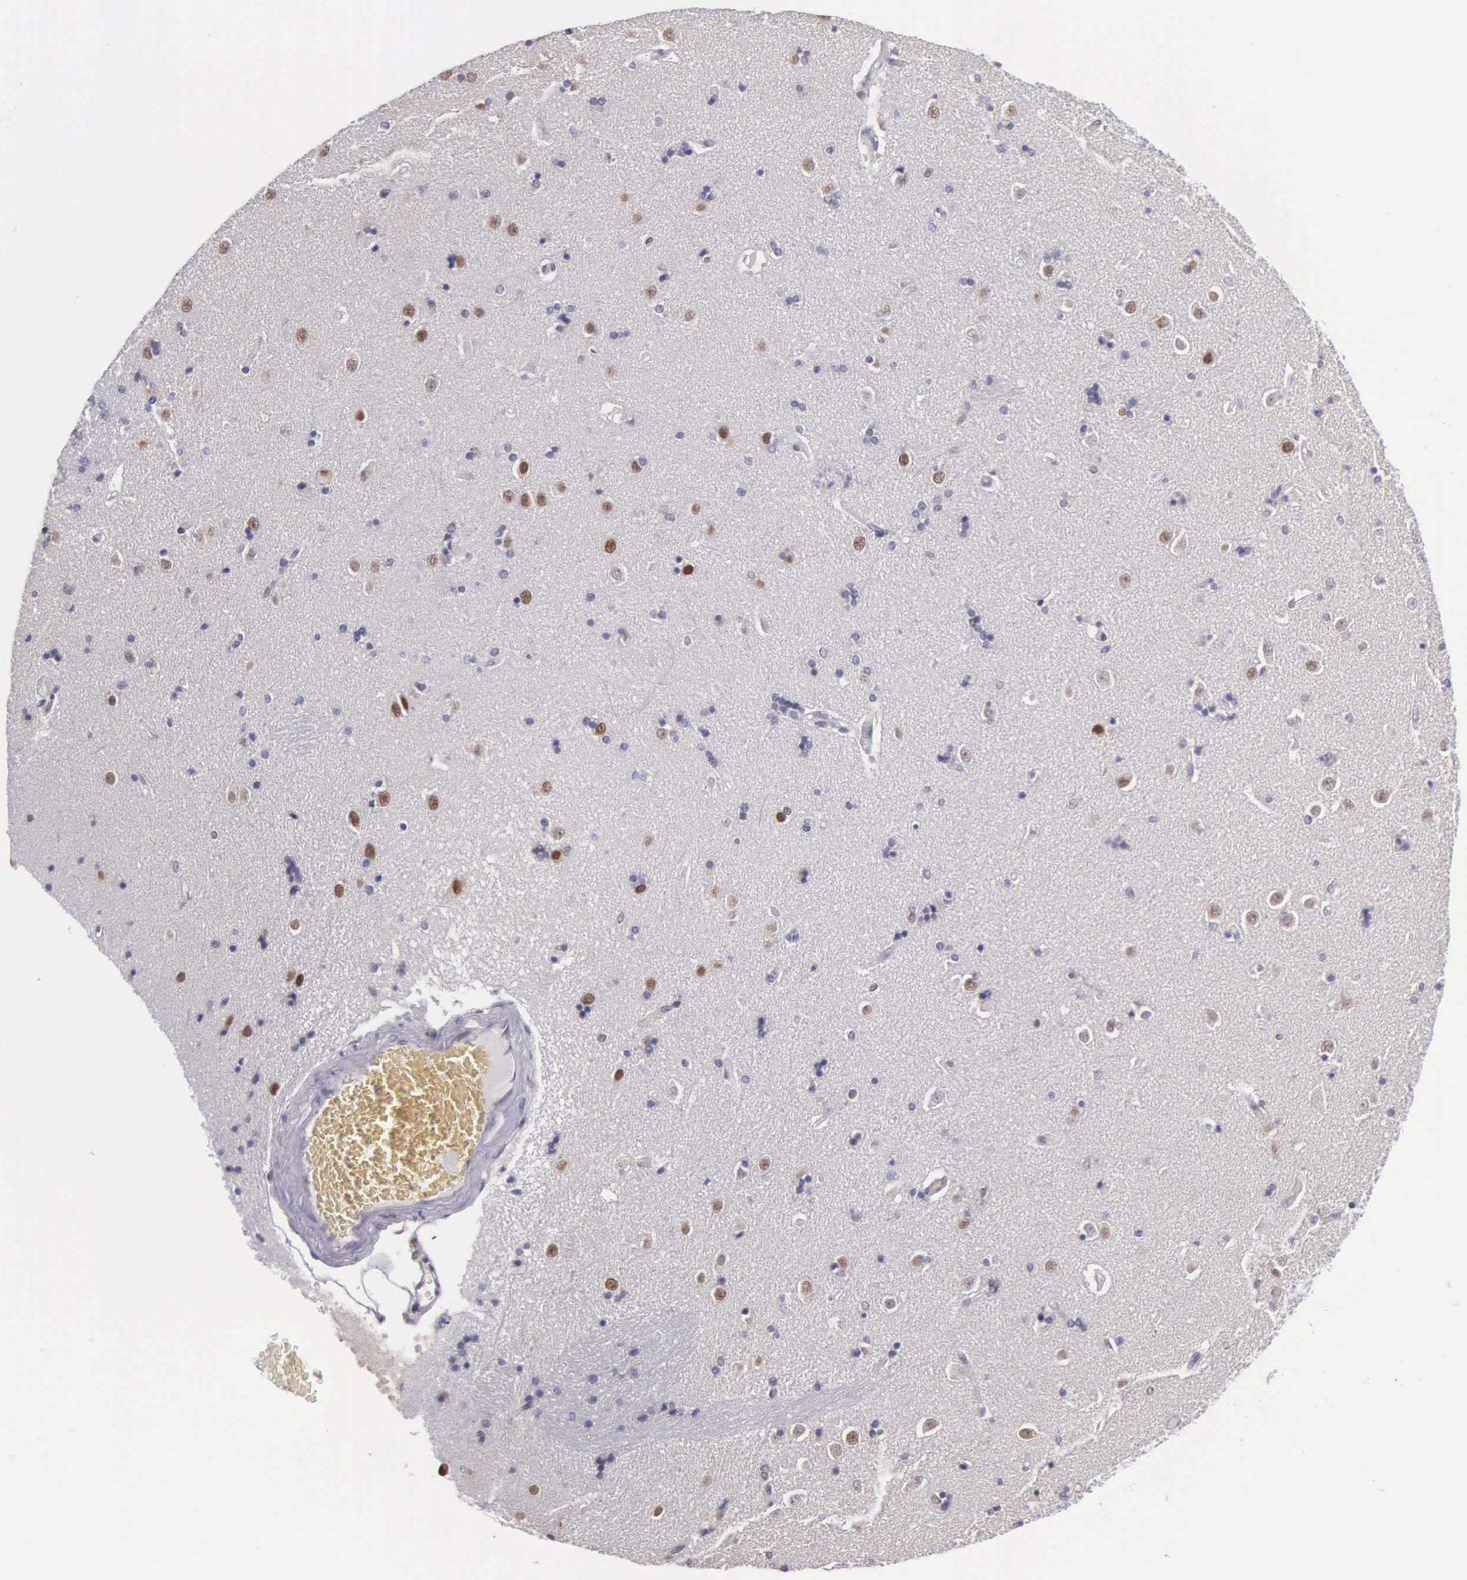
{"staining": {"intensity": "negative", "quantity": "none", "location": "none"}, "tissue": "caudate", "cell_type": "Glial cells", "image_type": "normal", "snomed": [{"axis": "morphology", "description": "Normal tissue, NOS"}, {"axis": "topography", "description": "Lateral ventricle wall"}], "caption": "High power microscopy photomicrograph of an immunohistochemistry (IHC) photomicrograph of benign caudate, revealing no significant positivity in glial cells. (DAB immunohistochemistry with hematoxylin counter stain).", "gene": "SLC25A21", "patient": {"sex": "female", "age": 54}}